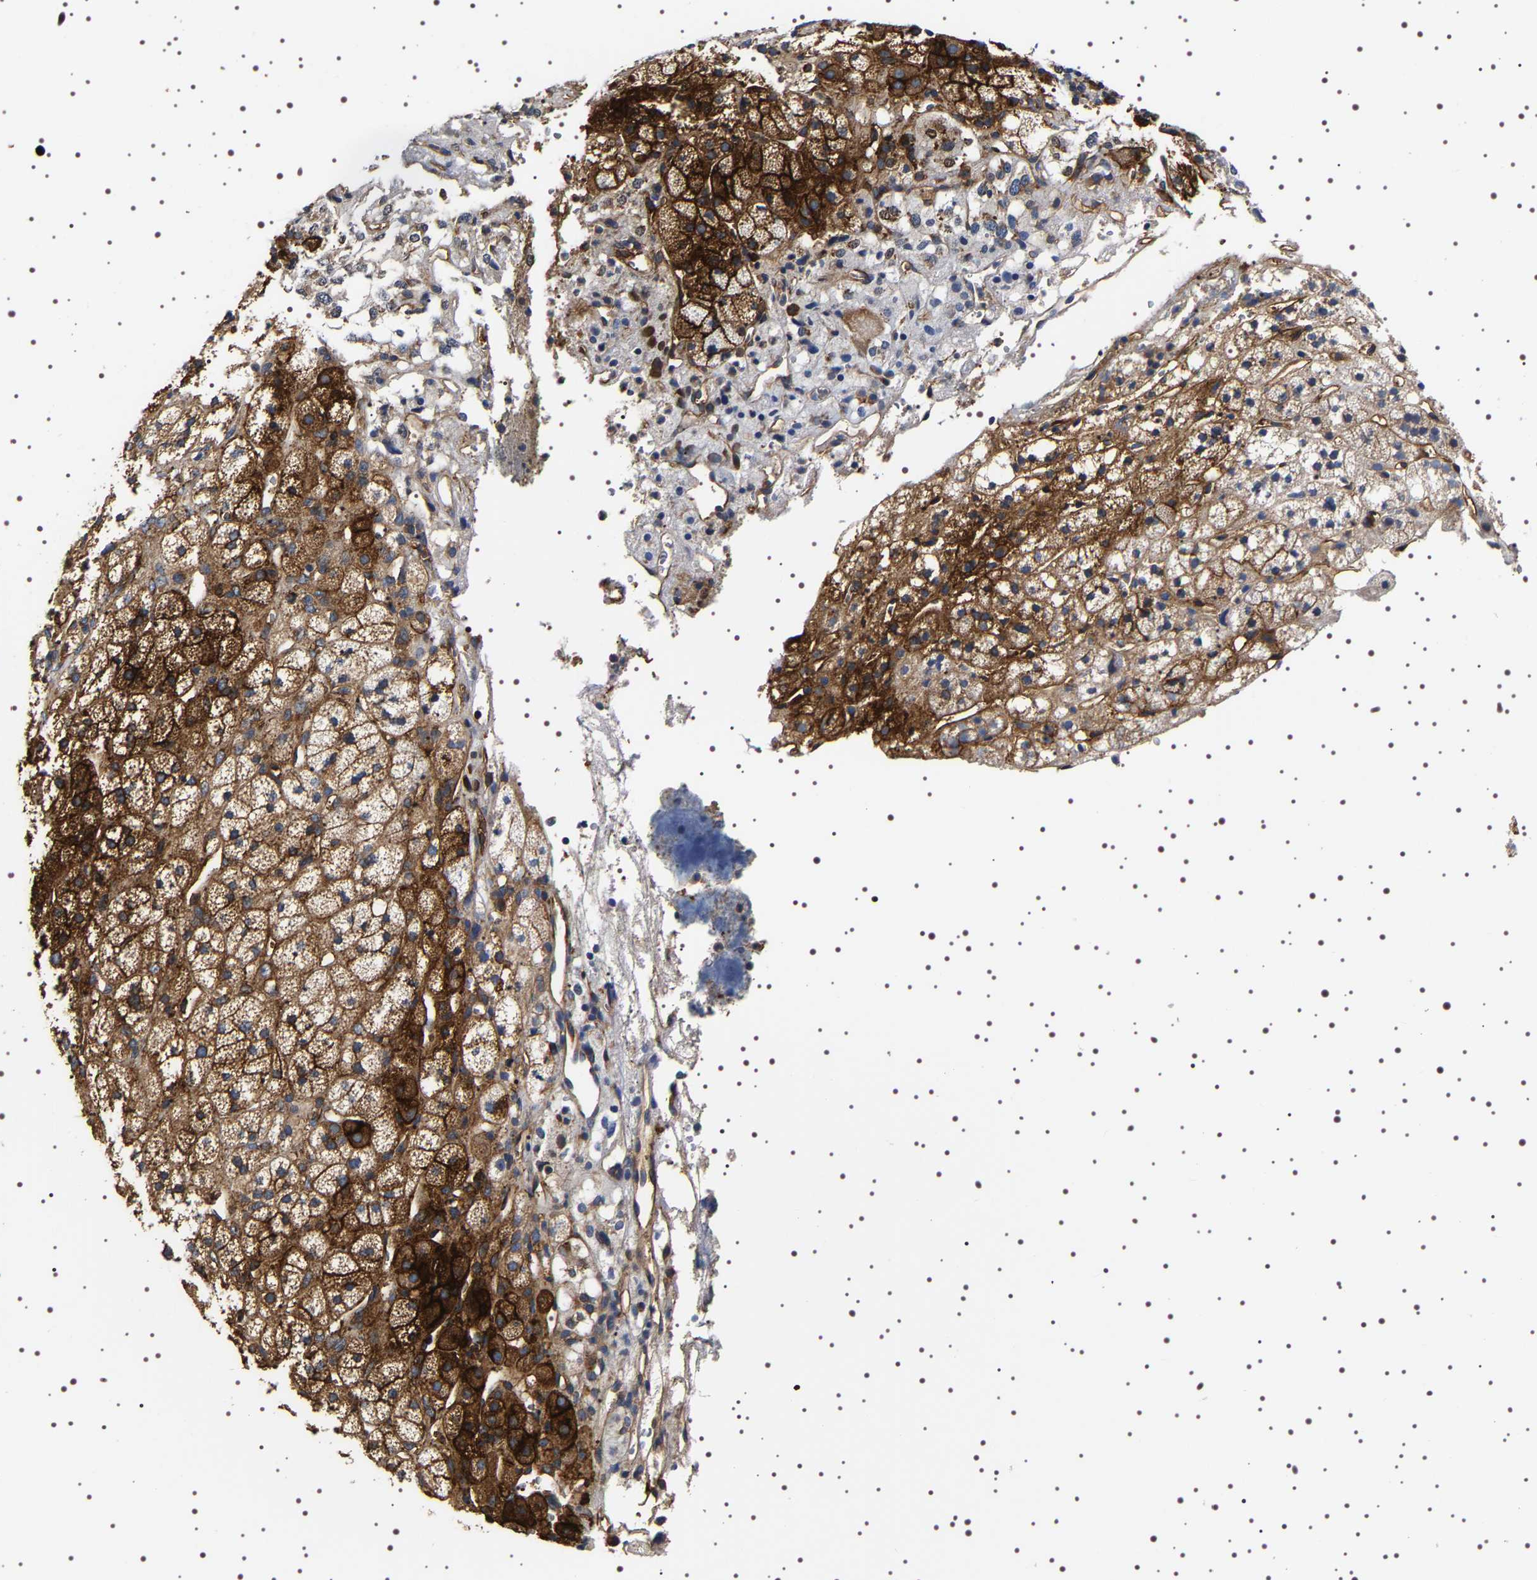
{"staining": {"intensity": "strong", "quantity": "25%-75%", "location": "cytoplasmic/membranous"}, "tissue": "adrenal gland", "cell_type": "Glandular cells", "image_type": "normal", "snomed": [{"axis": "morphology", "description": "Normal tissue, NOS"}, {"axis": "topography", "description": "Adrenal gland"}], "caption": "Strong cytoplasmic/membranous protein staining is identified in approximately 25%-75% of glandular cells in adrenal gland.", "gene": "ALPL", "patient": {"sex": "male", "age": 56}}